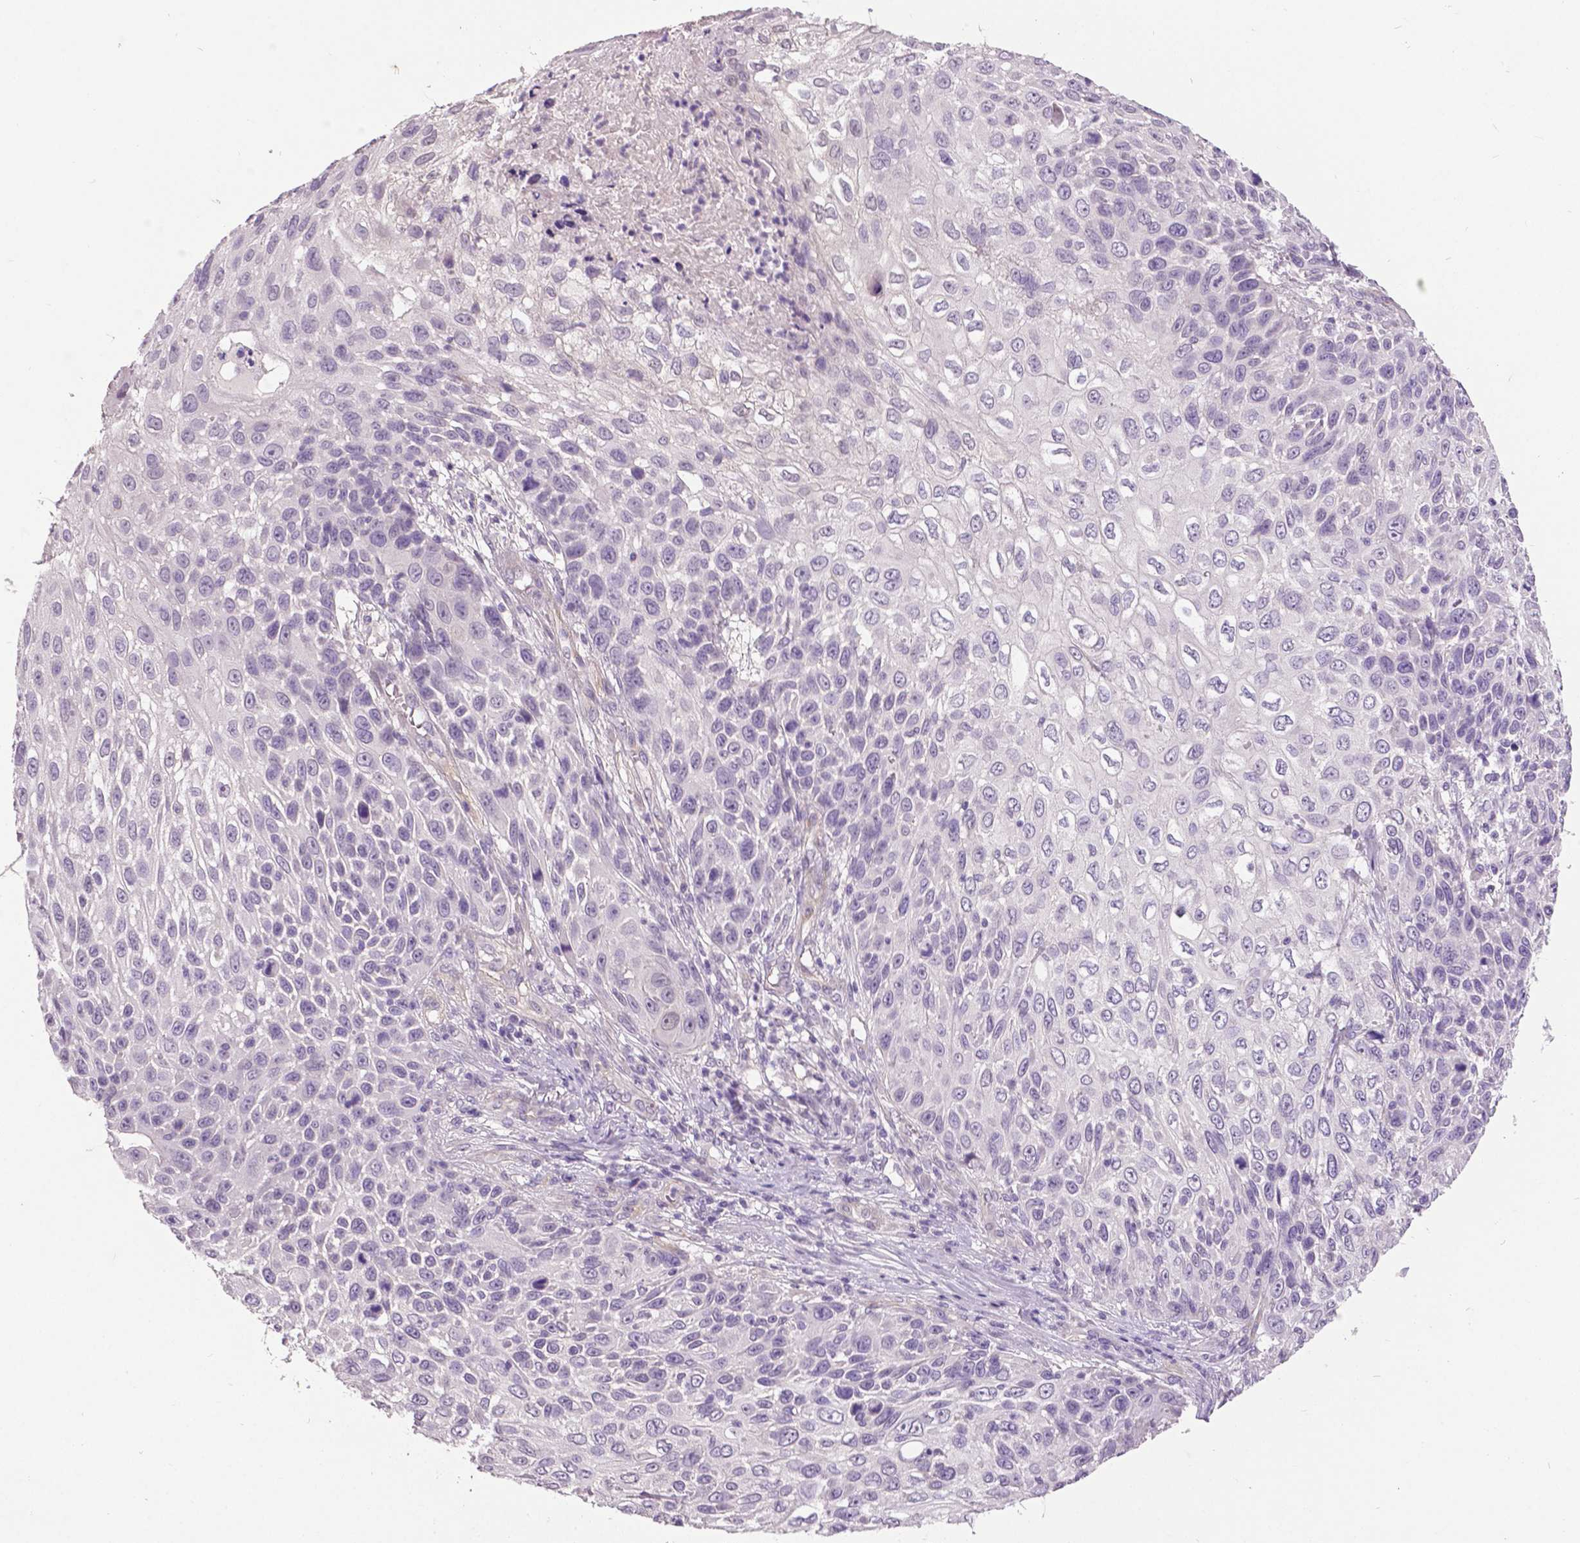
{"staining": {"intensity": "negative", "quantity": "none", "location": "none"}, "tissue": "skin cancer", "cell_type": "Tumor cells", "image_type": "cancer", "snomed": [{"axis": "morphology", "description": "Squamous cell carcinoma, NOS"}, {"axis": "topography", "description": "Skin"}], "caption": "An image of skin squamous cell carcinoma stained for a protein displays no brown staining in tumor cells.", "gene": "FOXA1", "patient": {"sex": "male", "age": 92}}